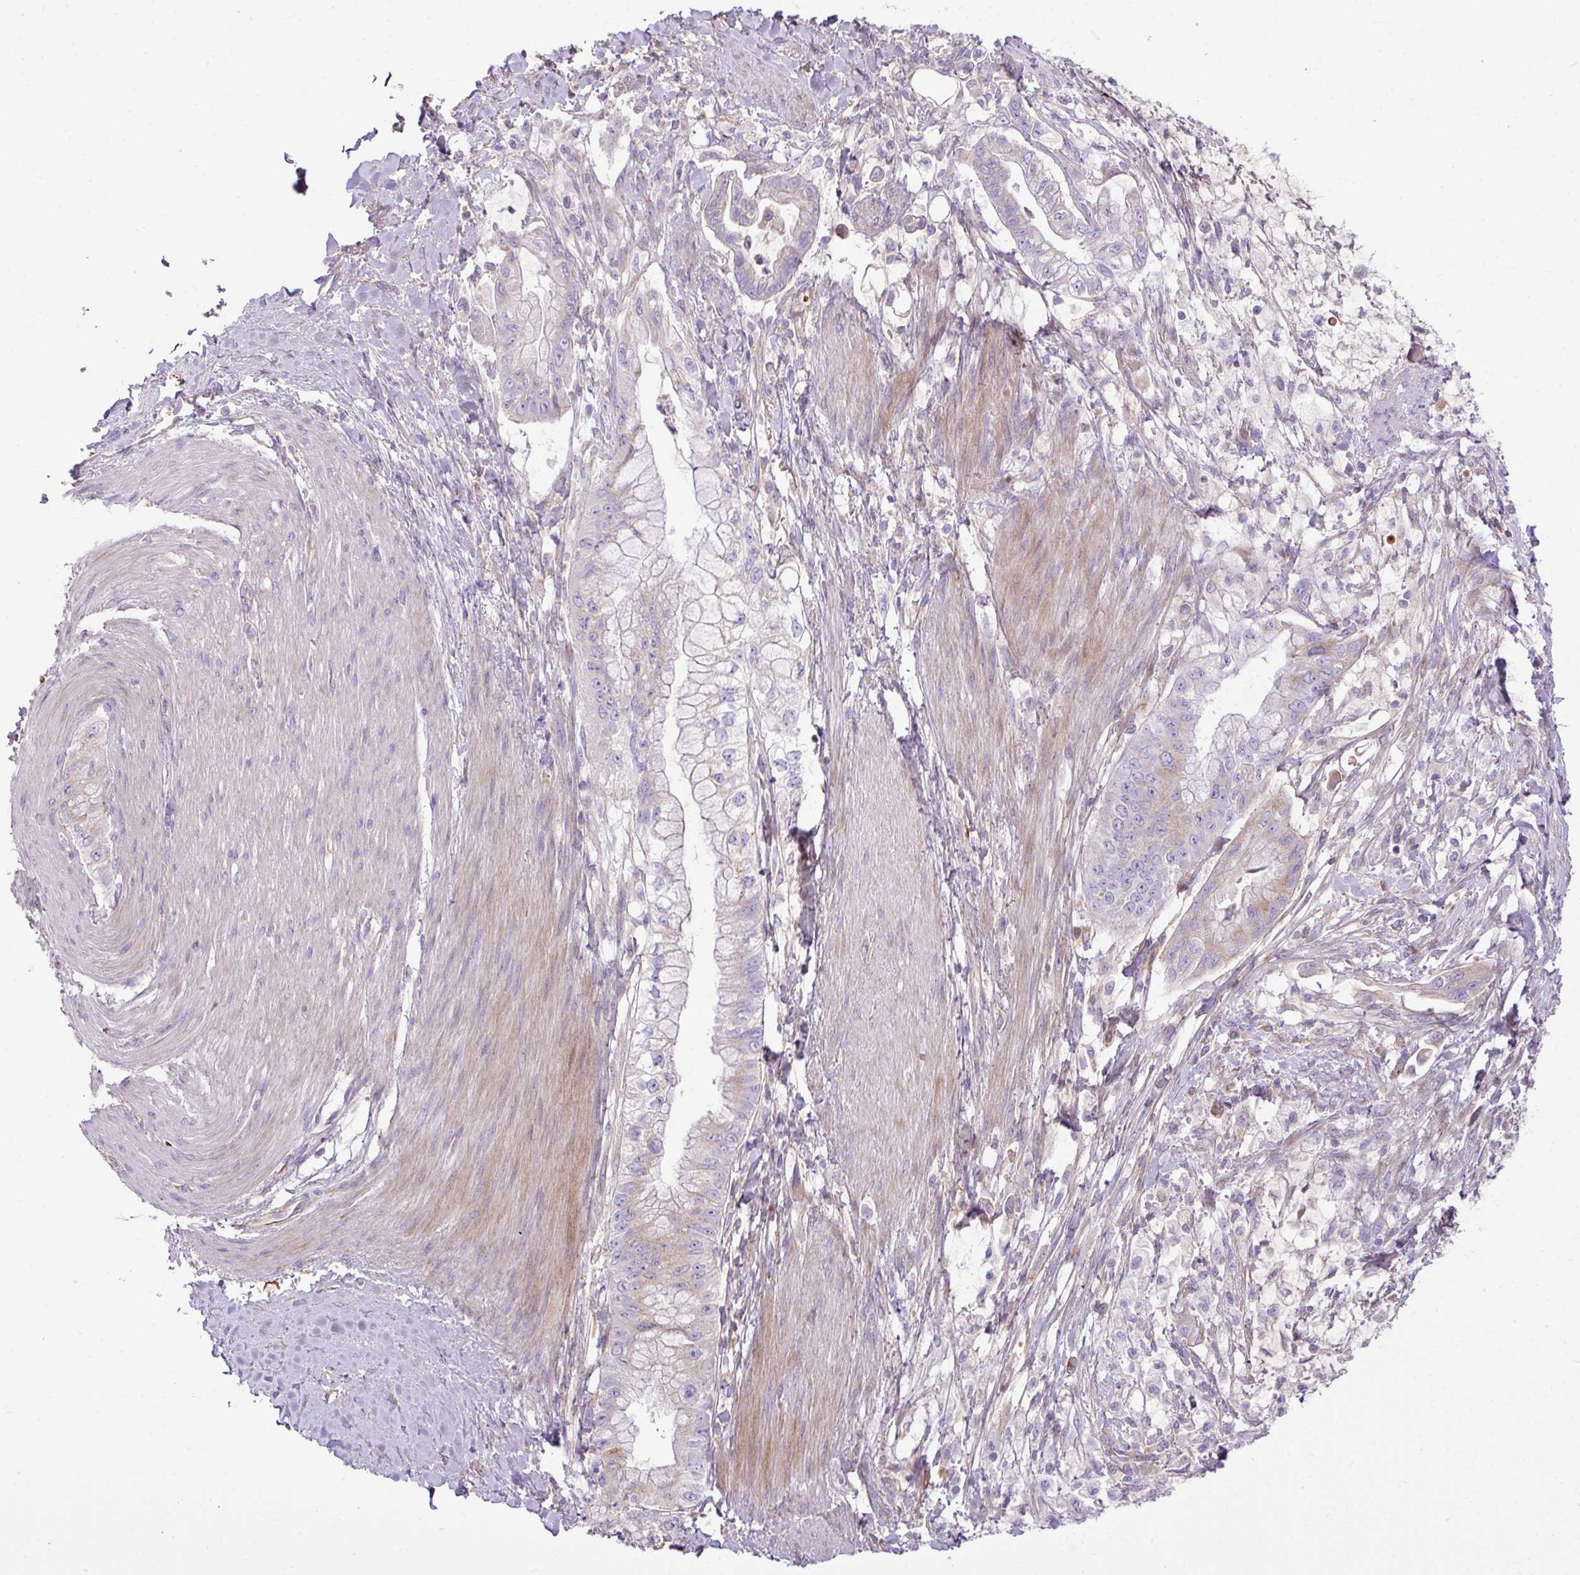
{"staining": {"intensity": "negative", "quantity": "none", "location": "none"}, "tissue": "pancreatic cancer", "cell_type": "Tumor cells", "image_type": "cancer", "snomed": [{"axis": "morphology", "description": "Adenocarcinoma, NOS"}, {"axis": "topography", "description": "Pancreas"}], "caption": "This histopathology image is of pancreatic cancer (adenocarcinoma) stained with immunohistochemistry (IHC) to label a protein in brown with the nuclei are counter-stained blue. There is no expression in tumor cells.", "gene": "CTXN2", "patient": {"sex": "male", "age": 48}}